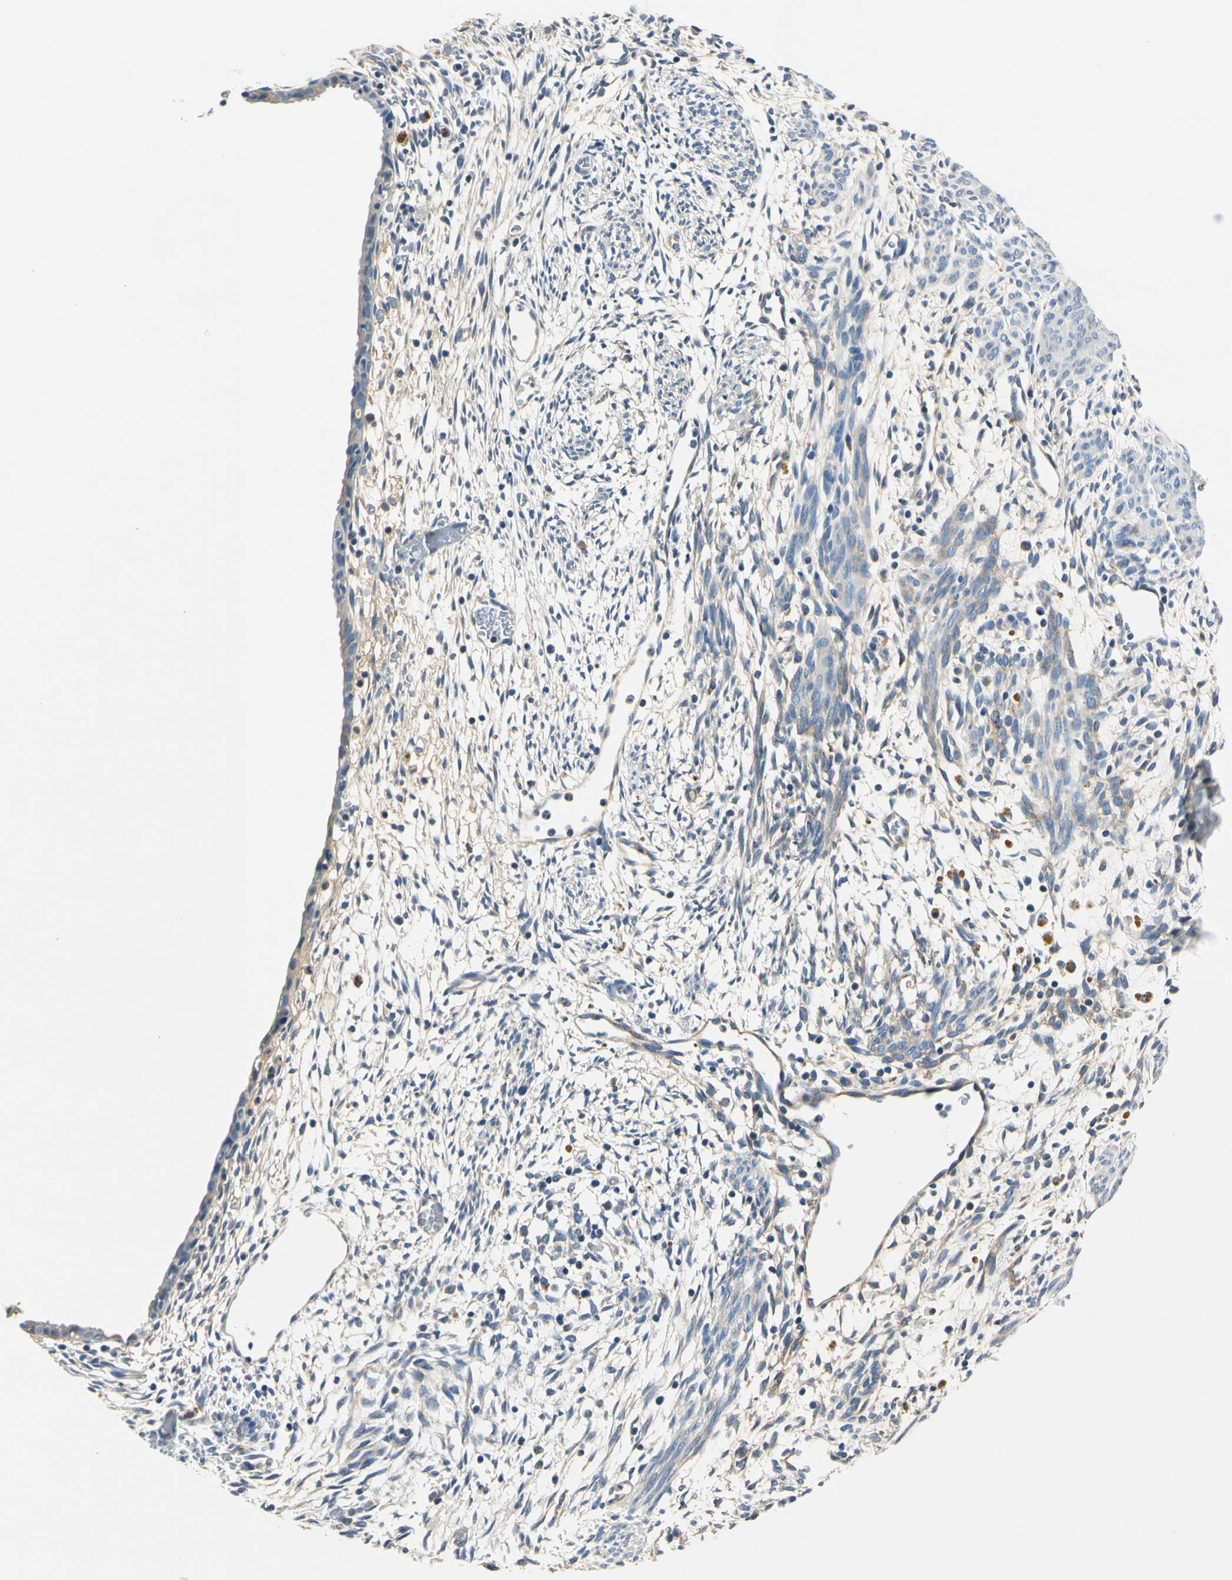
{"staining": {"intensity": "negative", "quantity": "none", "location": "none"}, "tissue": "endometrium", "cell_type": "Cells in endometrial stroma", "image_type": "normal", "snomed": [{"axis": "morphology", "description": "Normal tissue, NOS"}, {"axis": "morphology", "description": "Atrophy, NOS"}, {"axis": "topography", "description": "Uterus"}, {"axis": "topography", "description": "Endometrium"}], "caption": "IHC of unremarkable endometrium exhibits no expression in cells in endometrial stroma. Nuclei are stained in blue.", "gene": "TGFBR3", "patient": {"sex": "female", "age": 68}}